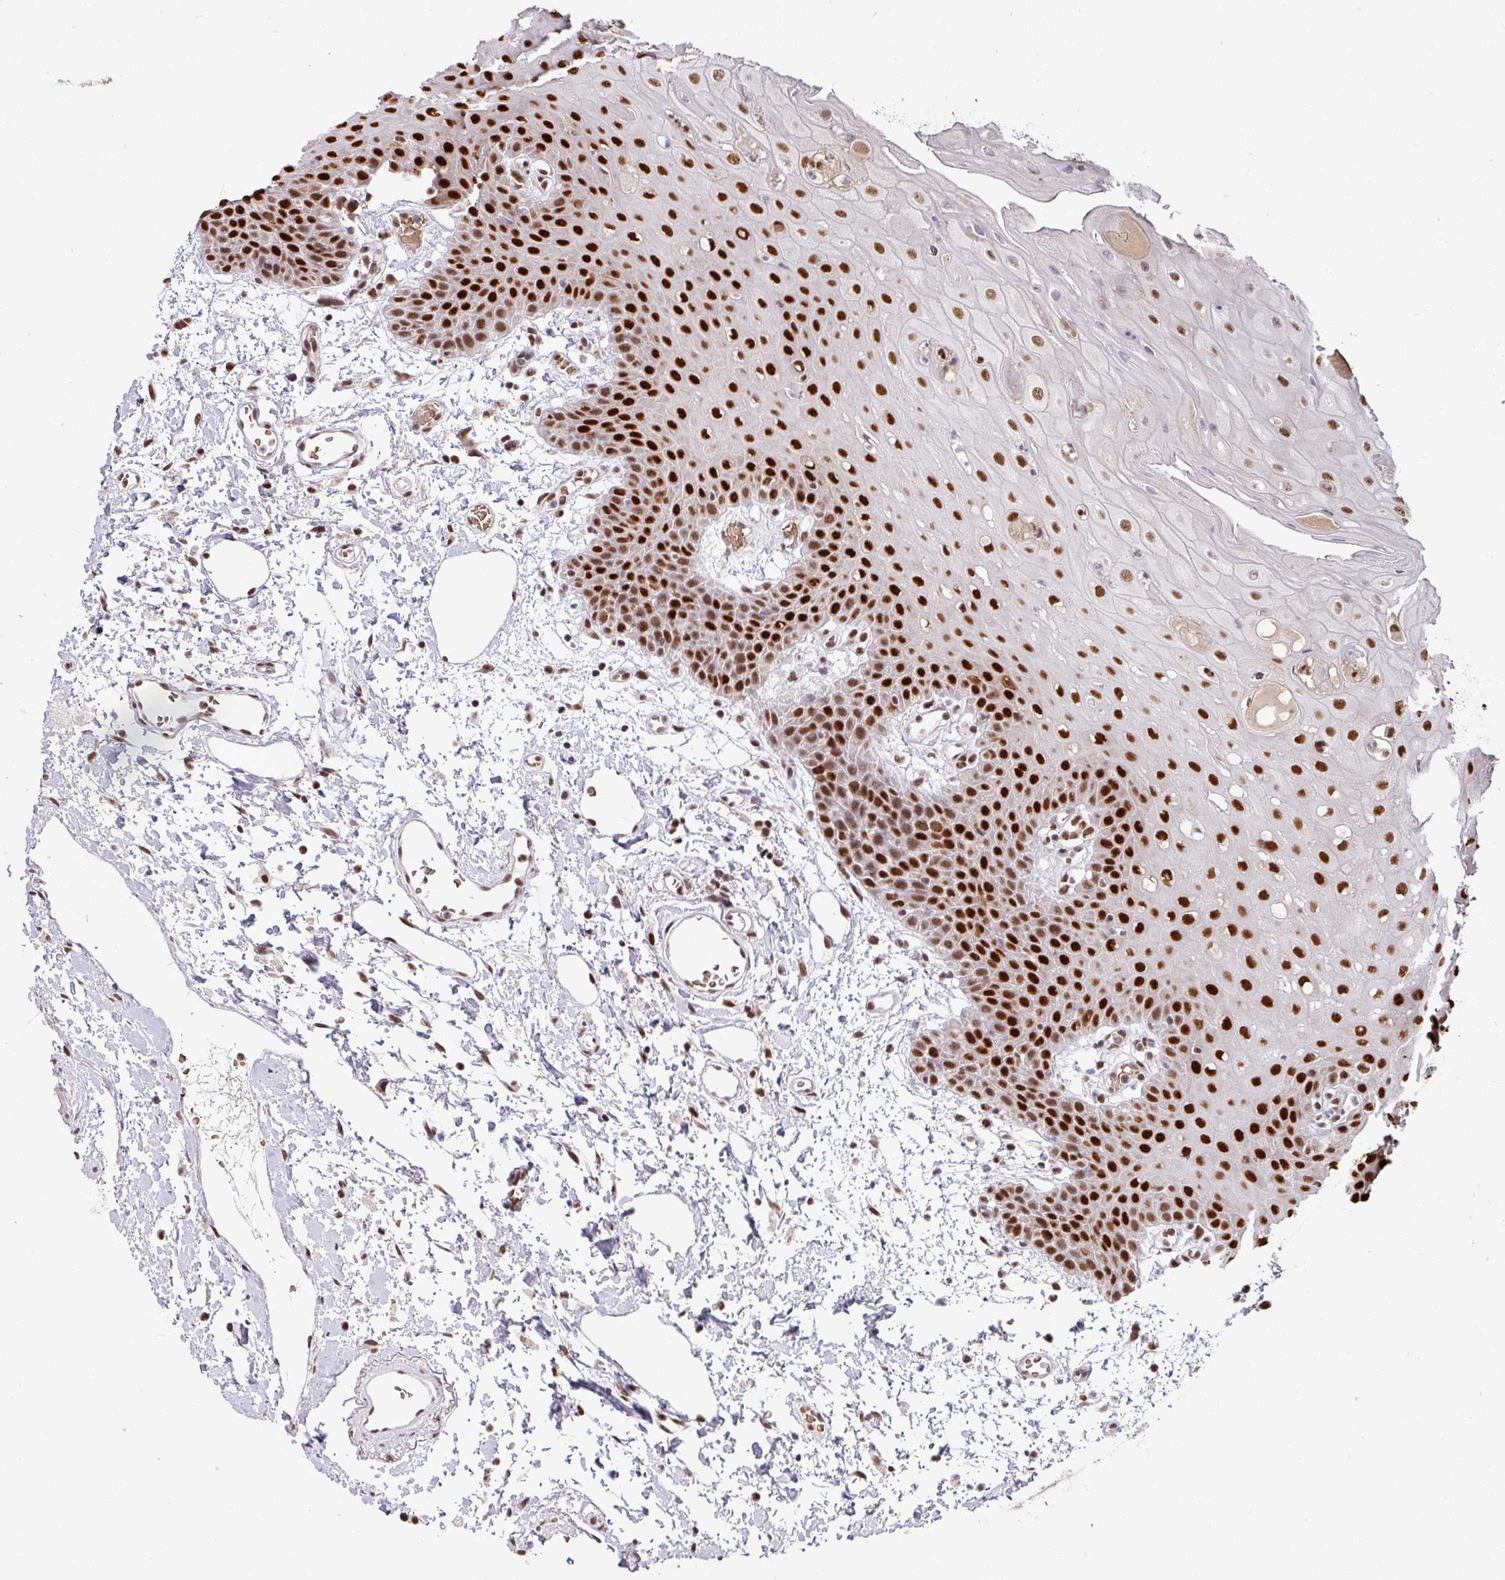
{"staining": {"intensity": "strong", "quantity": ">75%", "location": "nuclear"}, "tissue": "oral mucosa", "cell_type": "Squamous epithelial cells", "image_type": "normal", "snomed": [{"axis": "morphology", "description": "Normal tissue, NOS"}, {"axis": "topography", "description": "Oral tissue"}, {"axis": "topography", "description": "Tounge, NOS"}], "caption": "High-magnification brightfield microscopy of normal oral mucosa stained with DAB (brown) and counterstained with hematoxylin (blue). squamous epithelial cells exhibit strong nuclear expression is seen in about>75% of cells.", "gene": "TDG", "patient": {"sex": "female", "age": 59}}